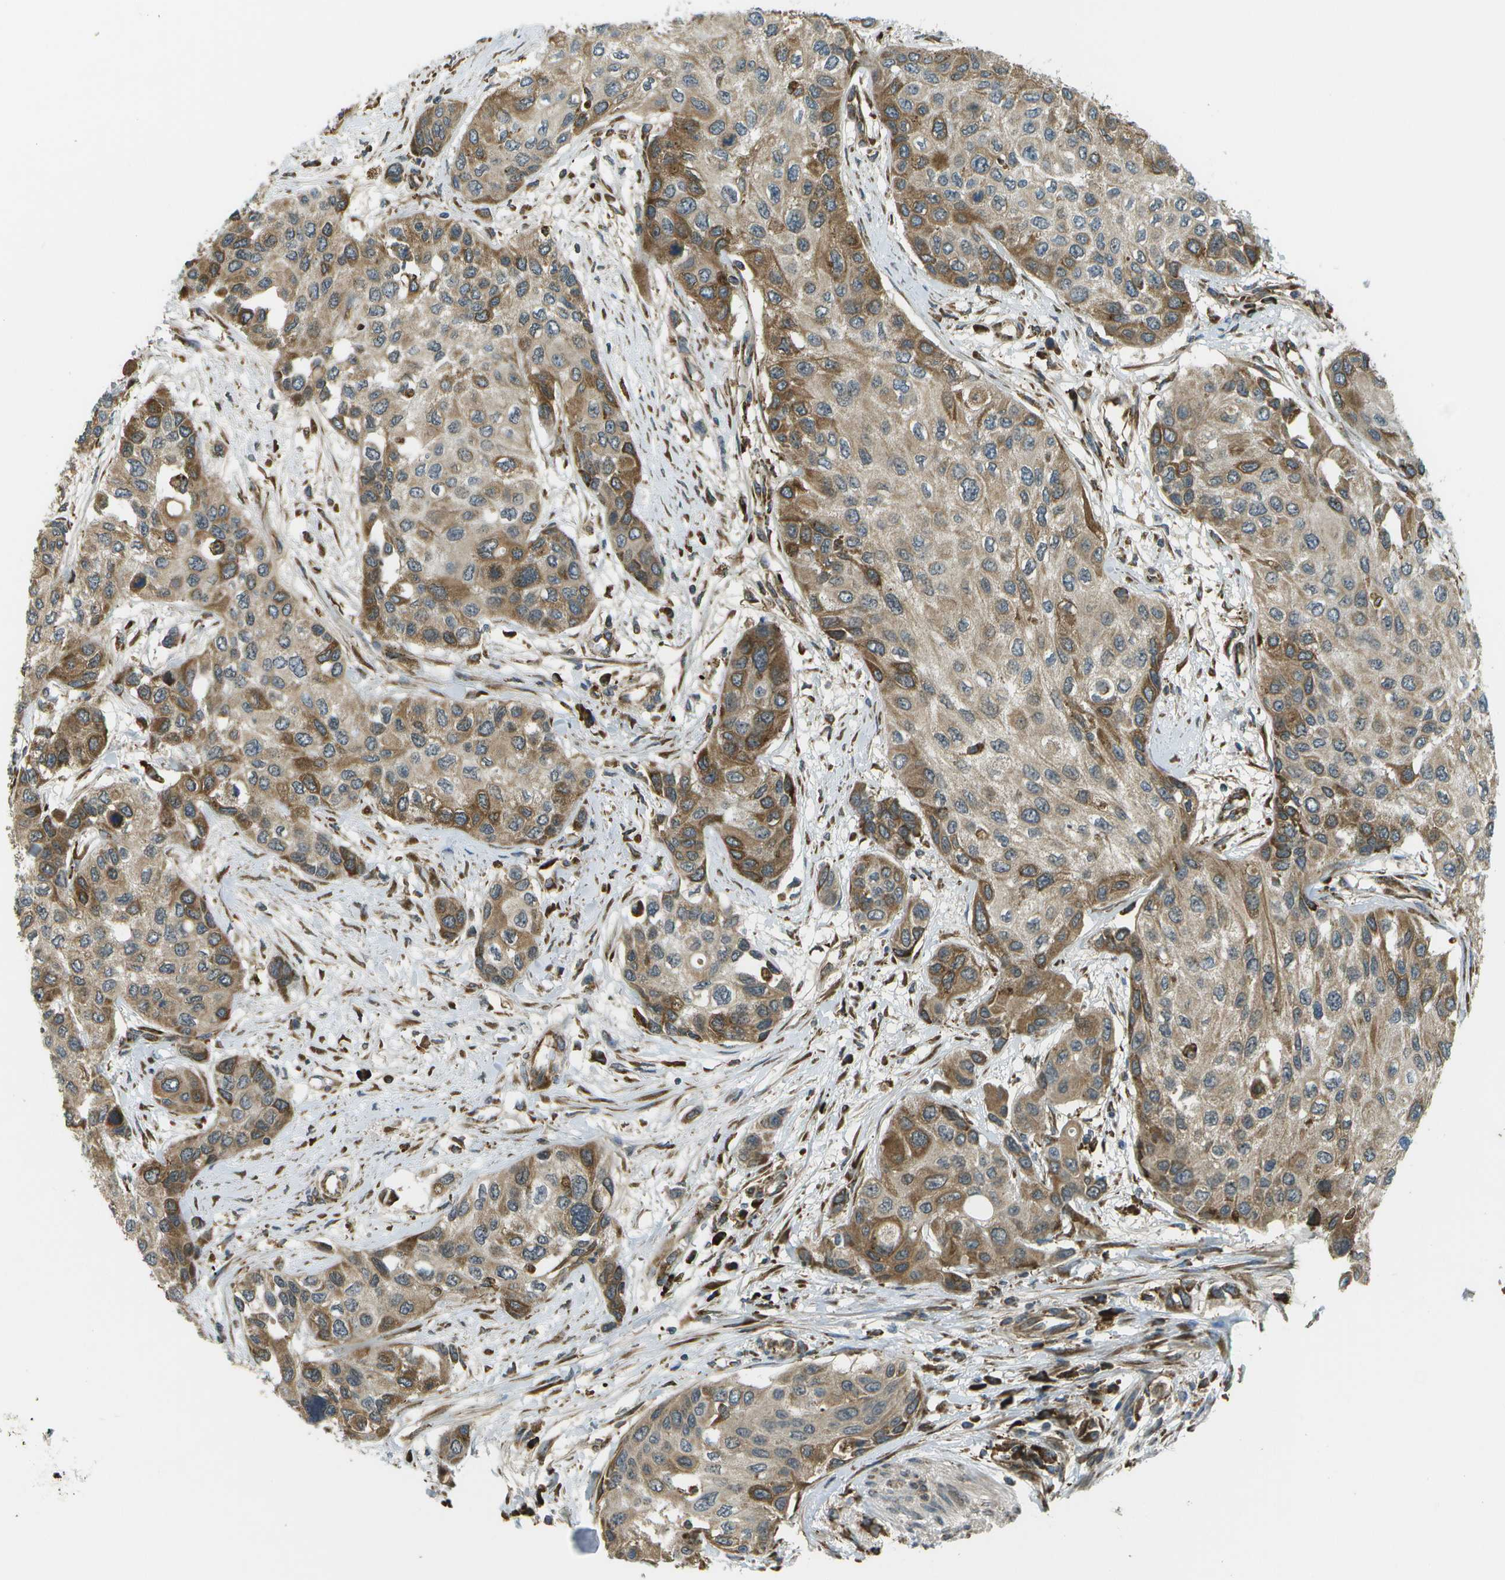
{"staining": {"intensity": "strong", "quantity": "25%-75%", "location": "cytoplasmic/membranous"}, "tissue": "urothelial cancer", "cell_type": "Tumor cells", "image_type": "cancer", "snomed": [{"axis": "morphology", "description": "Urothelial carcinoma, High grade"}, {"axis": "topography", "description": "Urinary bladder"}], "caption": "The photomicrograph shows a brown stain indicating the presence of a protein in the cytoplasmic/membranous of tumor cells in urothelial cancer.", "gene": "USP30", "patient": {"sex": "female", "age": 56}}